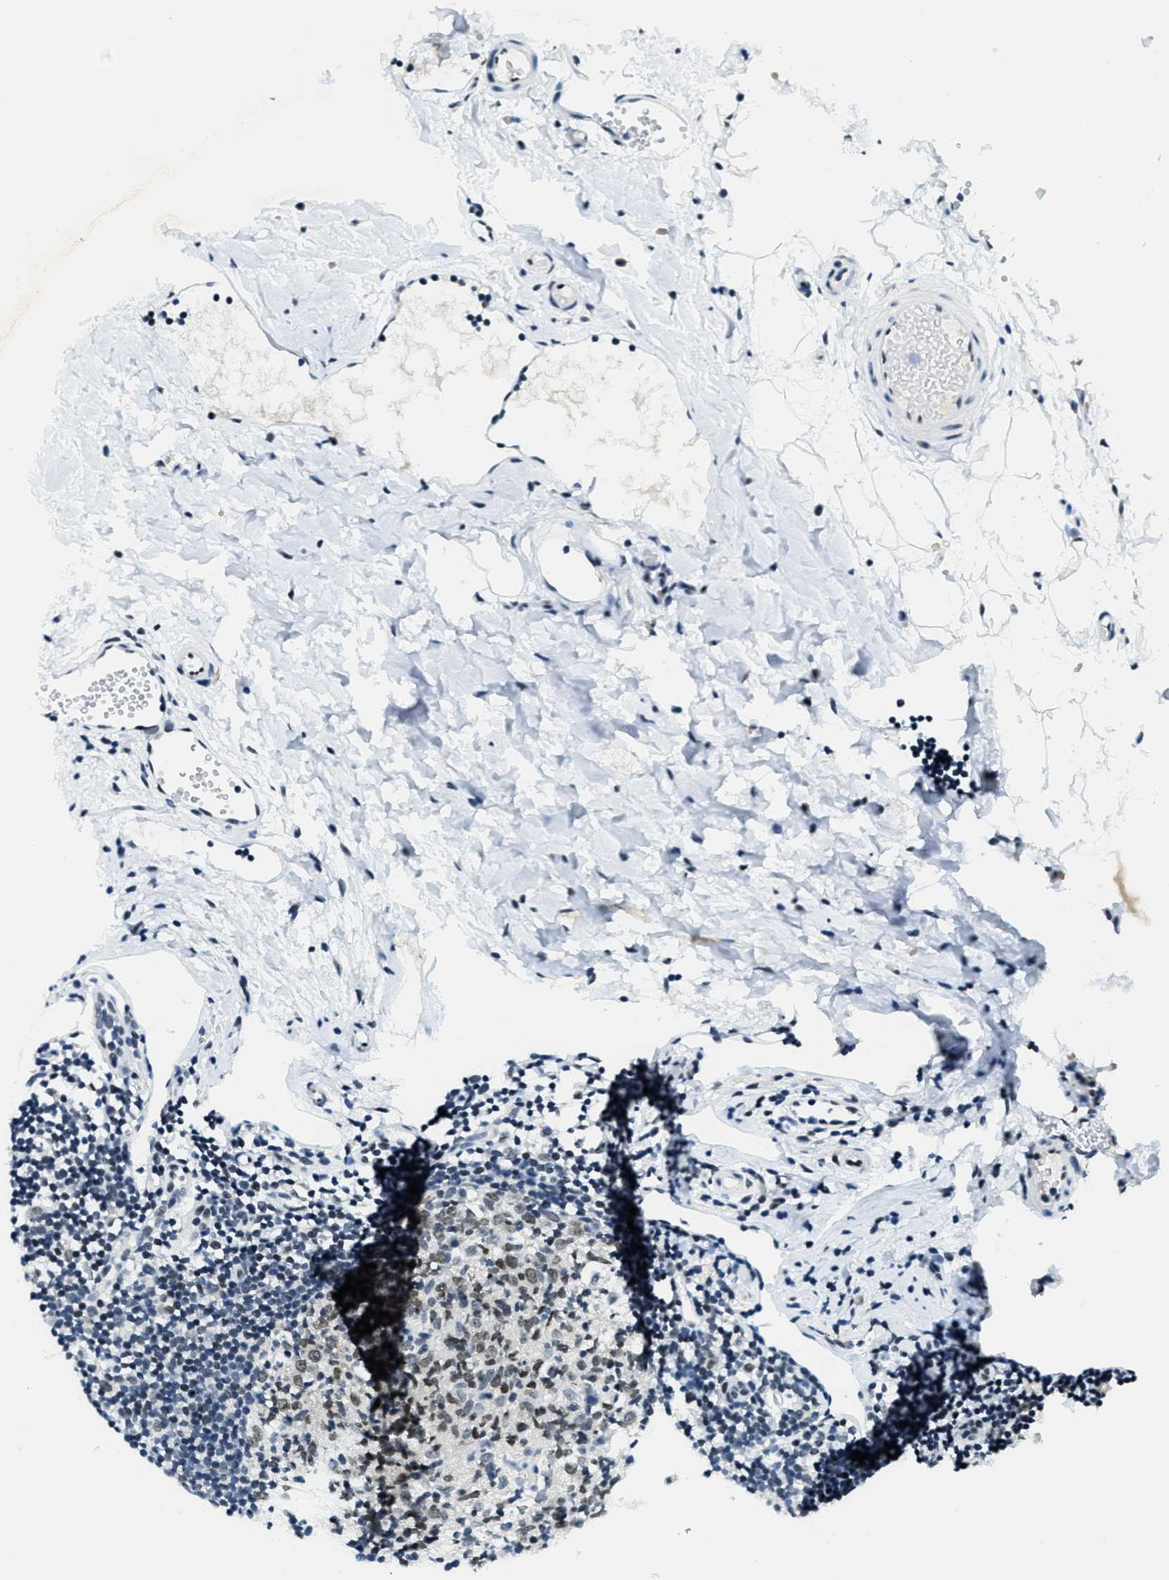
{"staining": {"intensity": "moderate", "quantity": "<25%", "location": "nuclear"}, "tissue": "appendix", "cell_type": "Glandular cells", "image_type": "normal", "snomed": [{"axis": "morphology", "description": "Normal tissue, NOS"}, {"axis": "topography", "description": "Appendix"}], "caption": "Protein expression analysis of benign appendix shows moderate nuclear positivity in about <25% of glandular cells. The protein of interest is shown in brown color, while the nuclei are stained blue.", "gene": "SSB", "patient": {"sex": "female", "age": 20}}